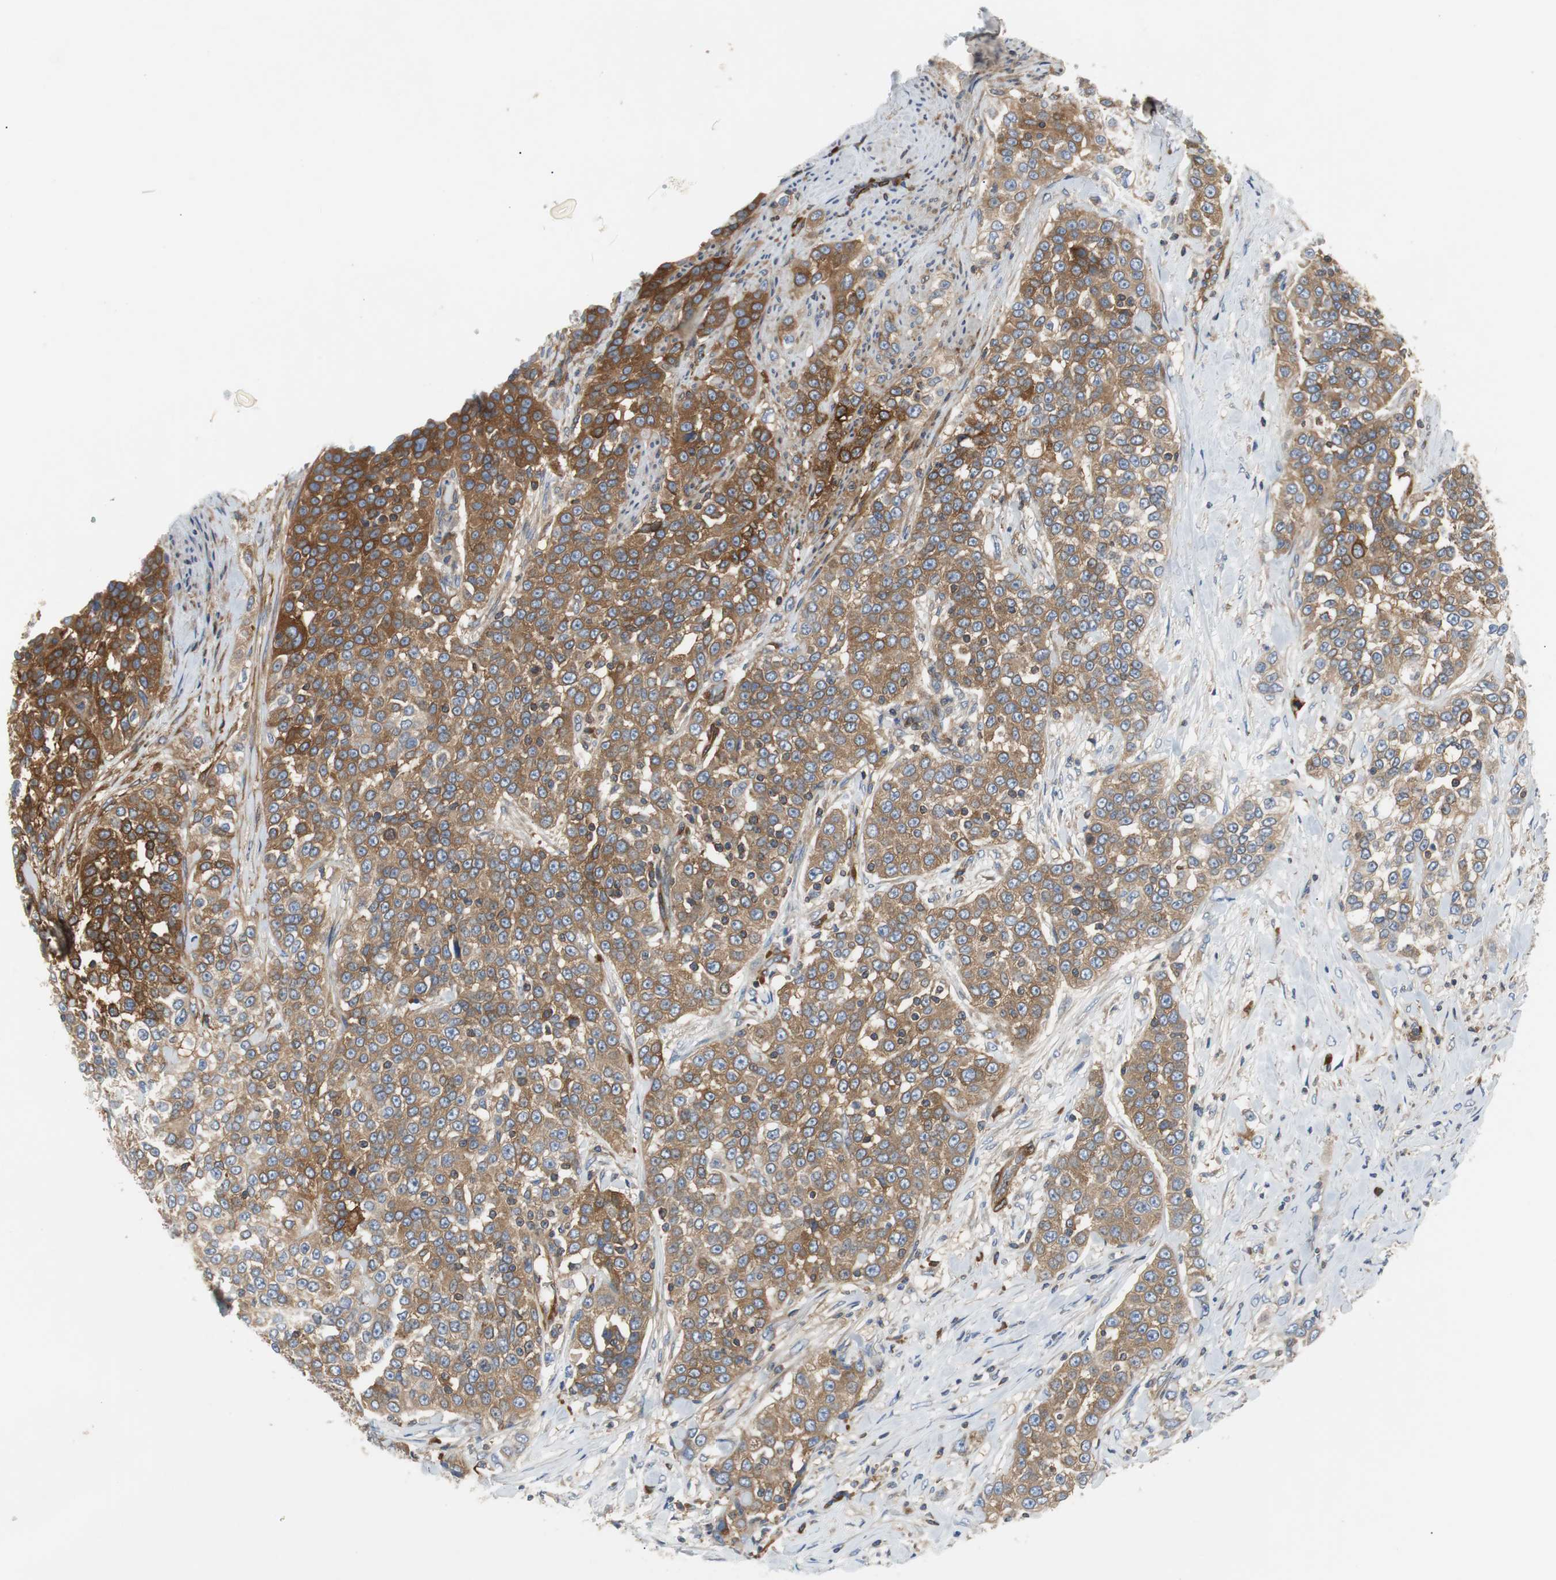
{"staining": {"intensity": "moderate", "quantity": ">75%", "location": "cytoplasmic/membranous"}, "tissue": "urothelial cancer", "cell_type": "Tumor cells", "image_type": "cancer", "snomed": [{"axis": "morphology", "description": "Urothelial carcinoma, High grade"}, {"axis": "topography", "description": "Urinary bladder"}], "caption": "There is medium levels of moderate cytoplasmic/membranous staining in tumor cells of high-grade urothelial carcinoma, as demonstrated by immunohistochemical staining (brown color).", "gene": "GYS1", "patient": {"sex": "female", "age": 80}}